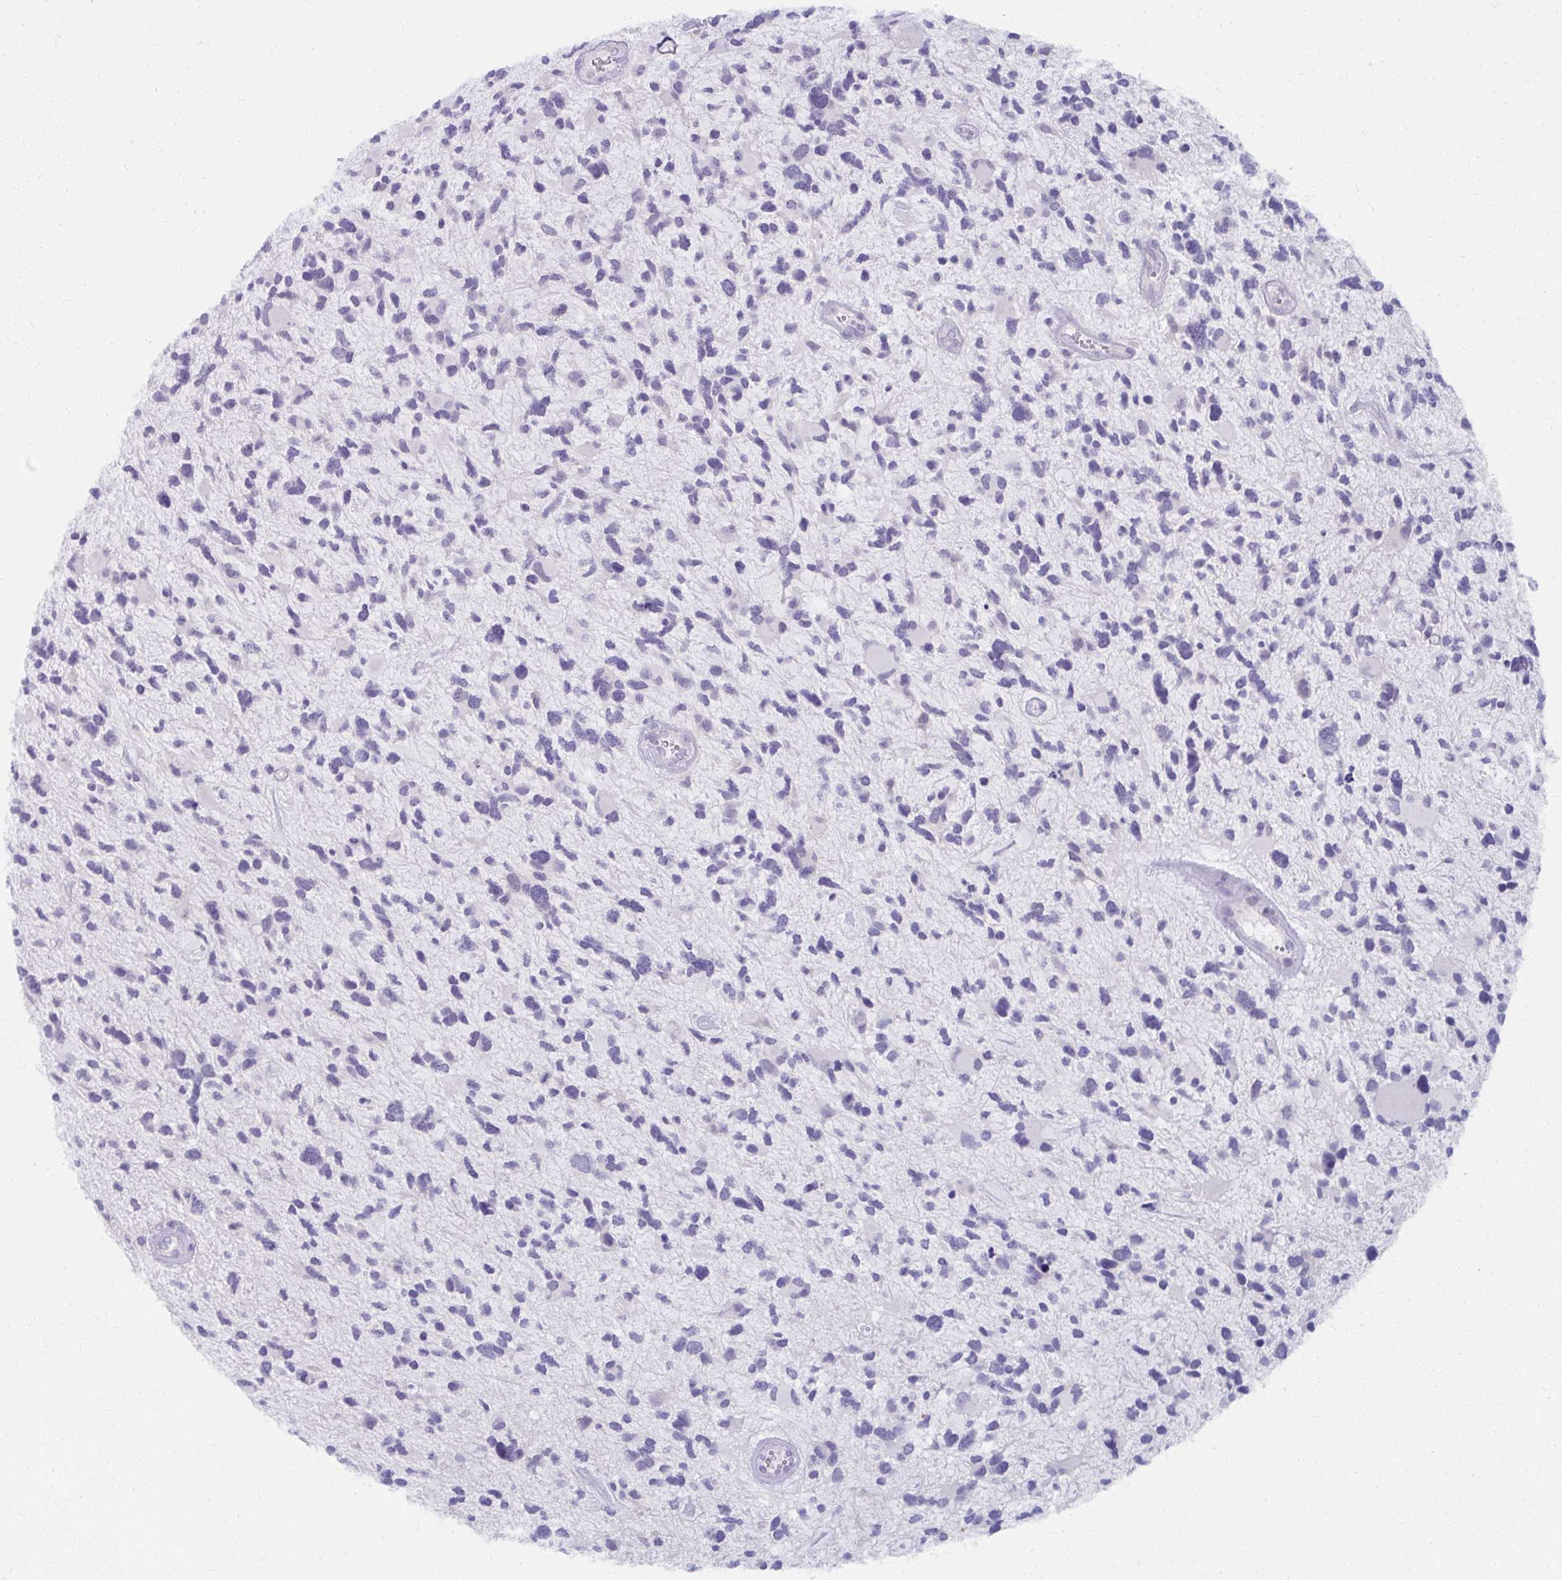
{"staining": {"intensity": "negative", "quantity": "none", "location": "none"}, "tissue": "glioma", "cell_type": "Tumor cells", "image_type": "cancer", "snomed": [{"axis": "morphology", "description": "Glioma, malignant, High grade"}, {"axis": "topography", "description": "Brain"}], "caption": "Tumor cells are negative for protein expression in human malignant high-grade glioma.", "gene": "UGT3A2", "patient": {"sex": "female", "age": 11}}